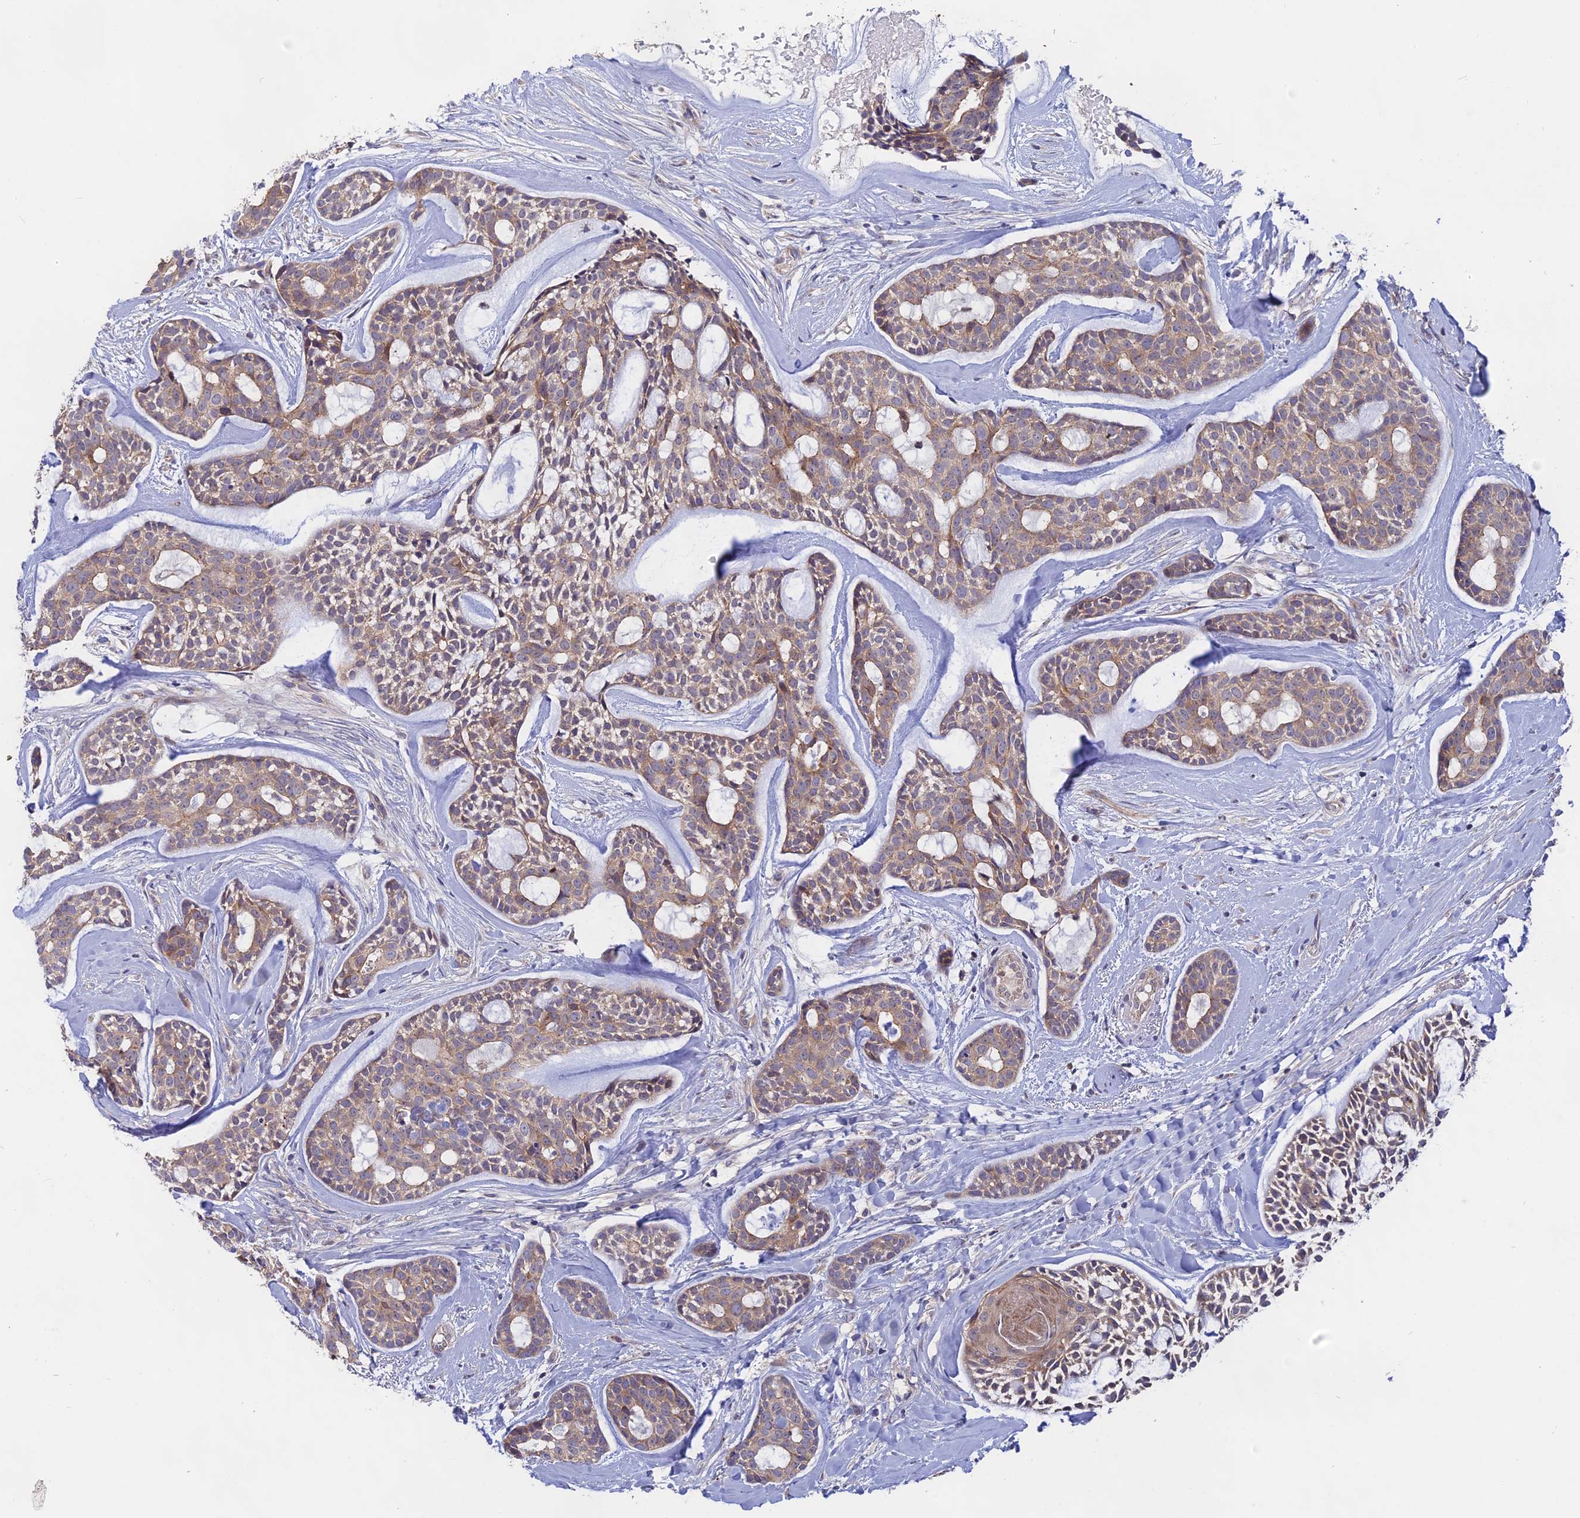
{"staining": {"intensity": "weak", "quantity": ">75%", "location": "cytoplasmic/membranous"}, "tissue": "head and neck cancer", "cell_type": "Tumor cells", "image_type": "cancer", "snomed": [{"axis": "morphology", "description": "Normal tissue, NOS"}, {"axis": "morphology", "description": "Adenocarcinoma, NOS"}, {"axis": "topography", "description": "Subcutis"}, {"axis": "topography", "description": "Nasopharynx"}, {"axis": "topography", "description": "Head-Neck"}], "caption": "Weak cytoplasmic/membranous protein staining is identified in about >75% of tumor cells in adenocarcinoma (head and neck).", "gene": "TENT4B", "patient": {"sex": "female", "age": 73}}